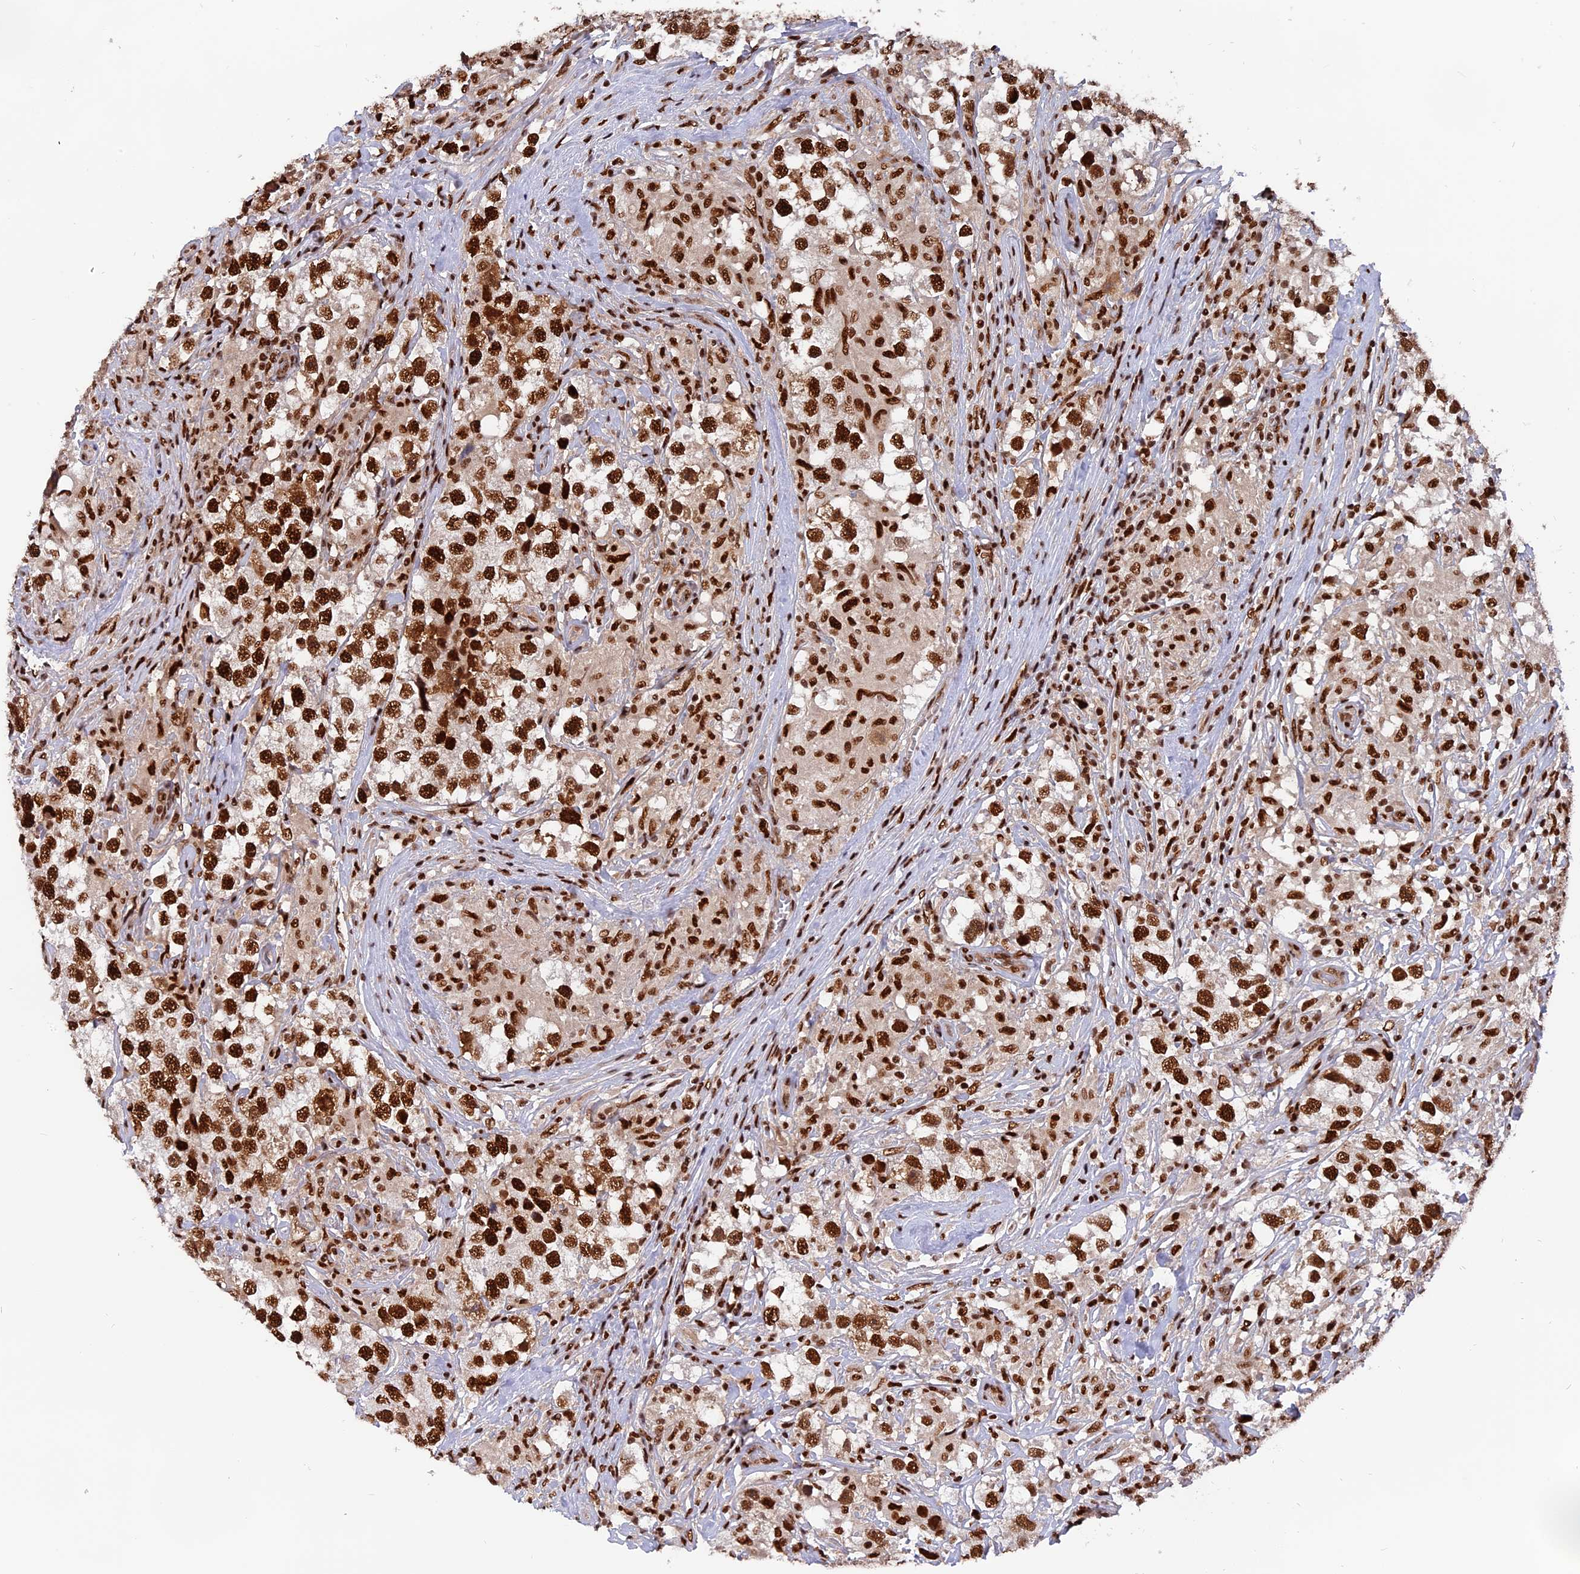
{"staining": {"intensity": "strong", "quantity": ">75%", "location": "nuclear"}, "tissue": "testis cancer", "cell_type": "Tumor cells", "image_type": "cancer", "snomed": [{"axis": "morphology", "description": "Seminoma, NOS"}, {"axis": "topography", "description": "Testis"}], "caption": "This is an image of IHC staining of testis cancer (seminoma), which shows strong expression in the nuclear of tumor cells.", "gene": "RAMAC", "patient": {"sex": "male", "age": 46}}